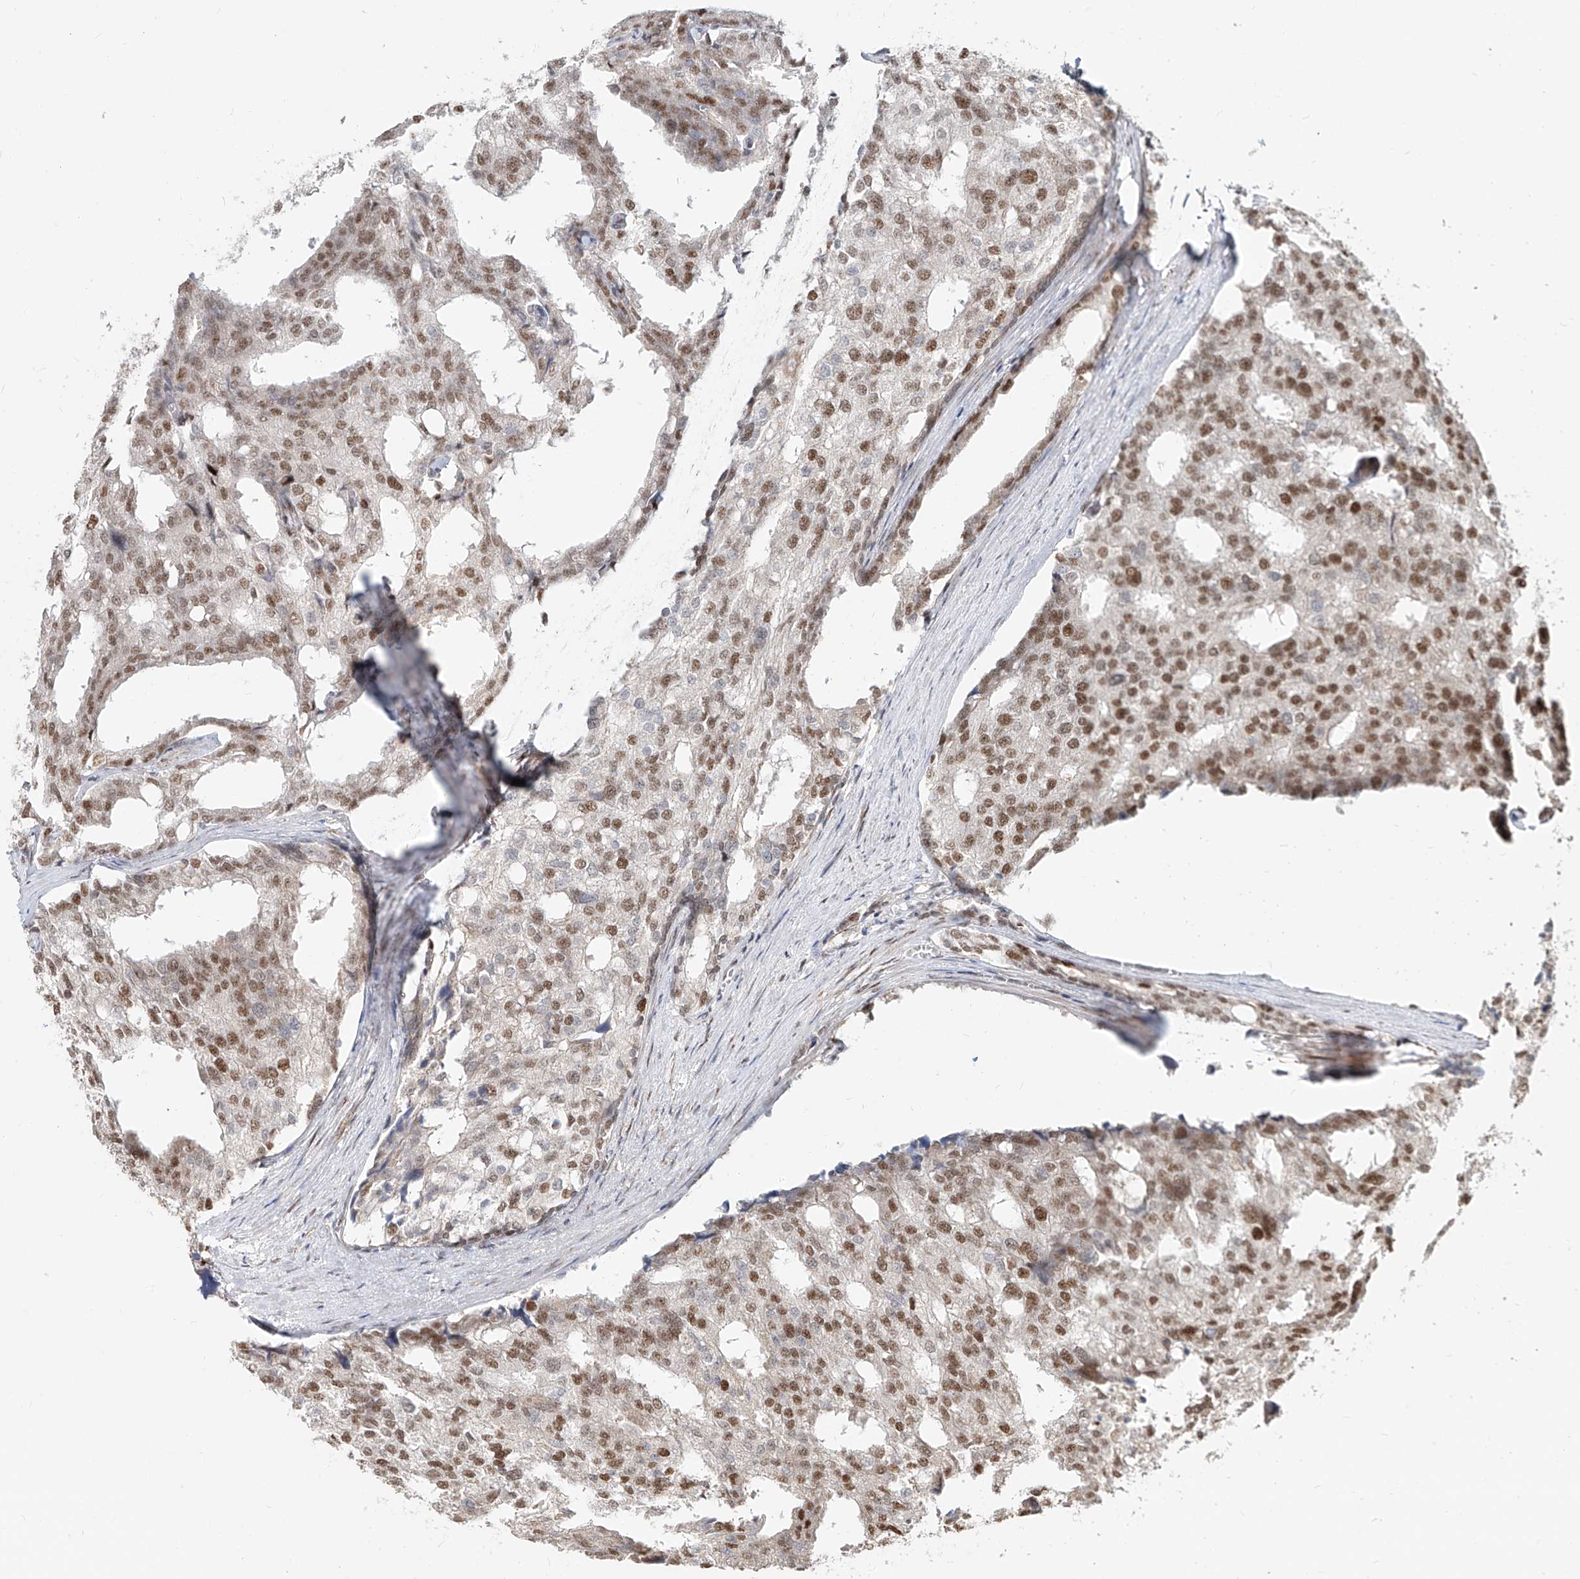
{"staining": {"intensity": "moderate", "quantity": "25%-75%", "location": "nuclear"}, "tissue": "prostate cancer", "cell_type": "Tumor cells", "image_type": "cancer", "snomed": [{"axis": "morphology", "description": "Adenocarcinoma, High grade"}, {"axis": "topography", "description": "Prostate"}], "caption": "Moderate nuclear protein expression is seen in about 25%-75% of tumor cells in prostate cancer. The staining was performed using DAB (3,3'-diaminobenzidine) to visualize the protein expression in brown, while the nuclei were stained in blue with hematoxylin (Magnification: 20x).", "gene": "ZNF710", "patient": {"sex": "male", "age": 50}}